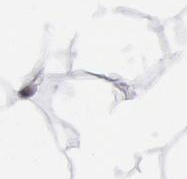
{"staining": {"intensity": "moderate", "quantity": ">75%", "location": "nuclear"}, "tissue": "adipose tissue", "cell_type": "Adipocytes", "image_type": "normal", "snomed": [{"axis": "morphology", "description": "Normal tissue, NOS"}, {"axis": "morphology", "description": "Duct carcinoma"}, {"axis": "topography", "description": "Breast"}, {"axis": "topography", "description": "Adipose tissue"}], "caption": "Brown immunohistochemical staining in normal adipose tissue shows moderate nuclear staining in approximately >75% of adipocytes. (DAB (3,3'-diaminobenzidine) IHC, brown staining for protein, blue staining for nuclei).", "gene": "RPS6KA5", "patient": {"sex": "female", "age": 37}}